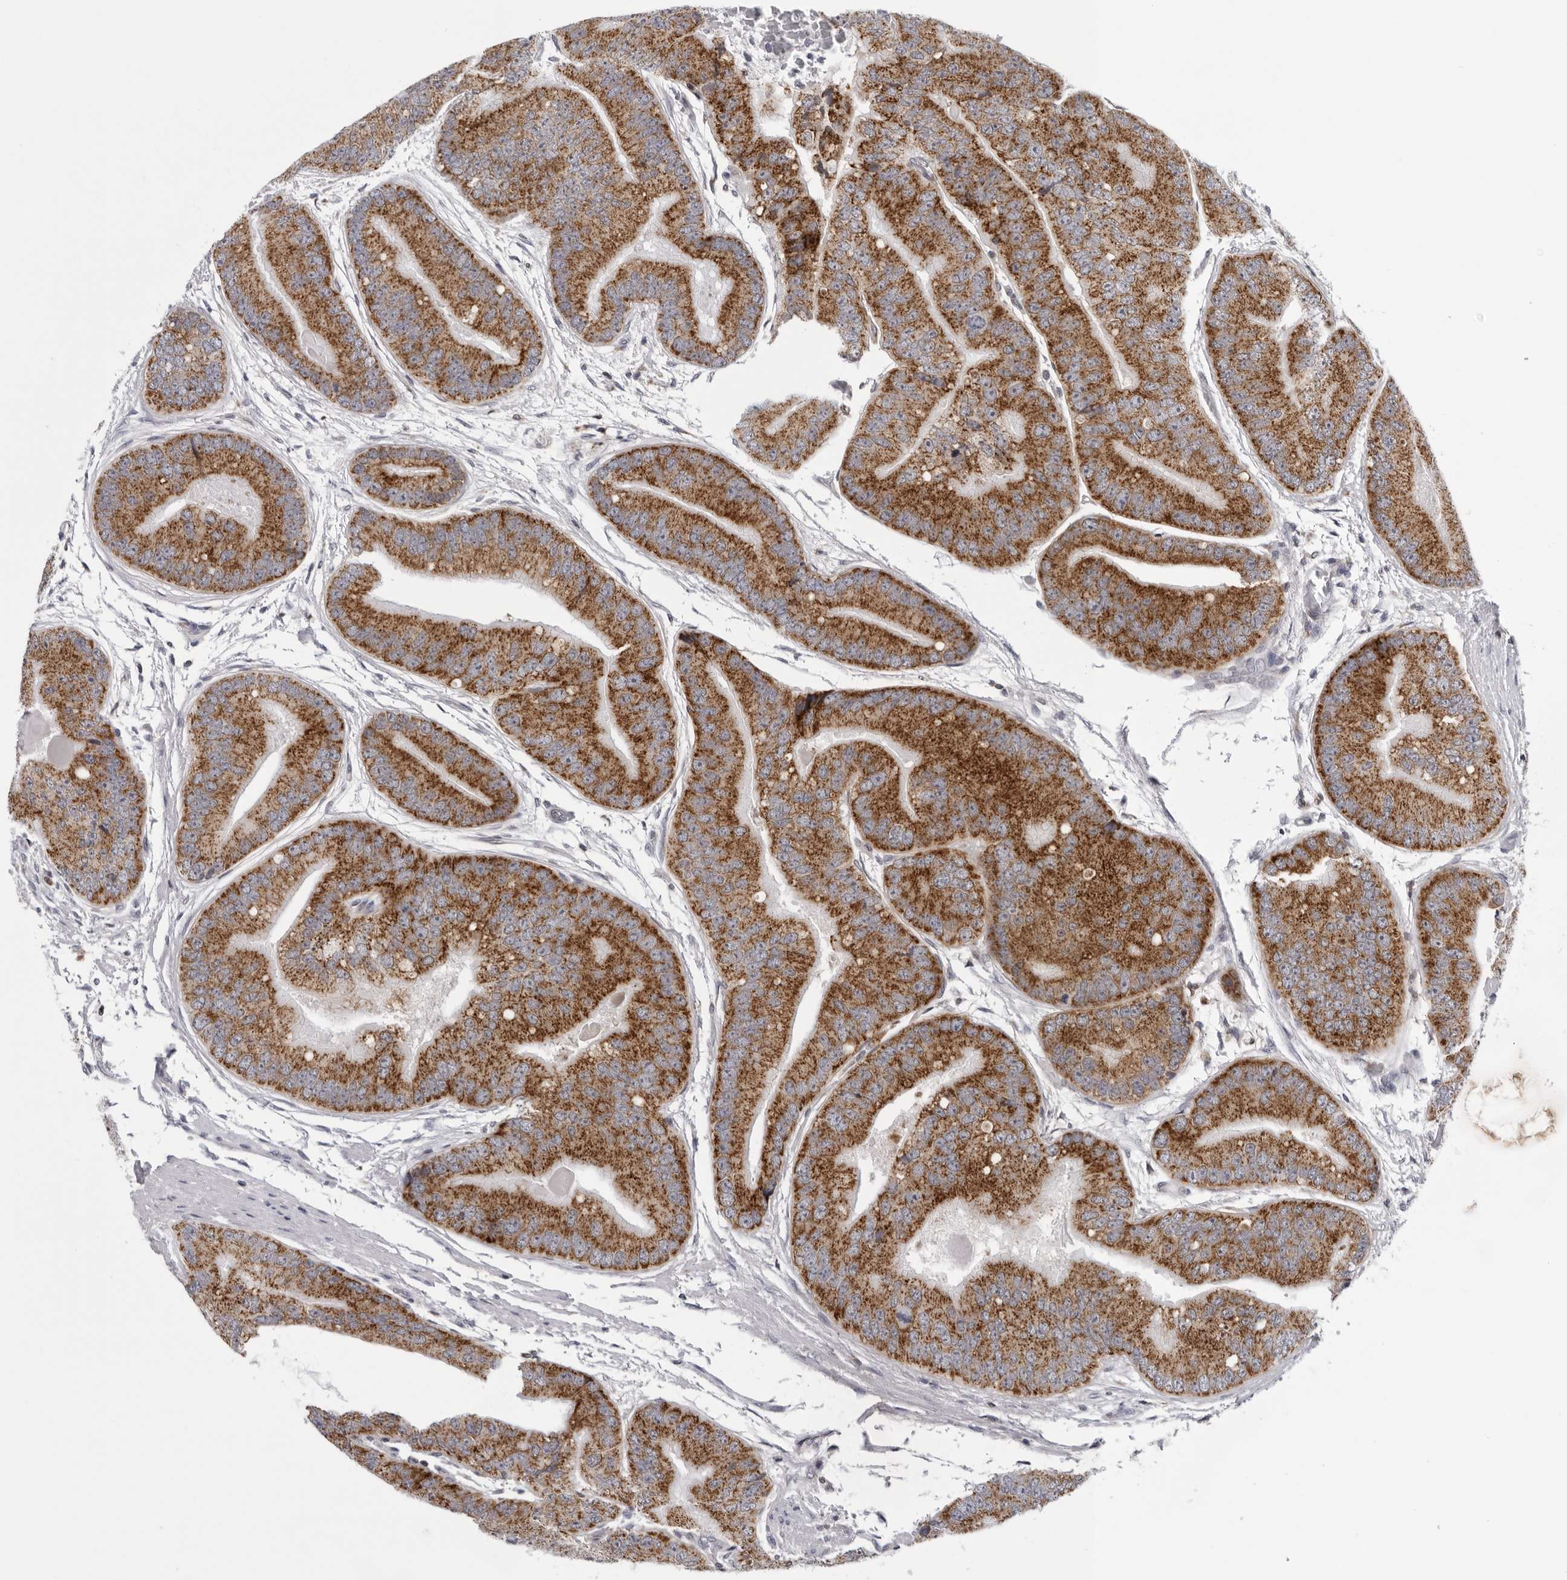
{"staining": {"intensity": "strong", "quantity": ">75%", "location": "cytoplasmic/membranous"}, "tissue": "prostate cancer", "cell_type": "Tumor cells", "image_type": "cancer", "snomed": [{"axis": "morphology", "description": "Adenocarcinoma, High grade"}, {"axis": "topography", "description": "Prostate"}], "caption": "Immunohistochemistry histopathology image of human prostate high-grade adenocarcinoma stained for a protein (brown), which reveals high levels of strong cytoplasmic/membranous positivity in about >75% of tumor cells.", "gene": "CPT2", "patient": {"sex": "male", "age": 70}}